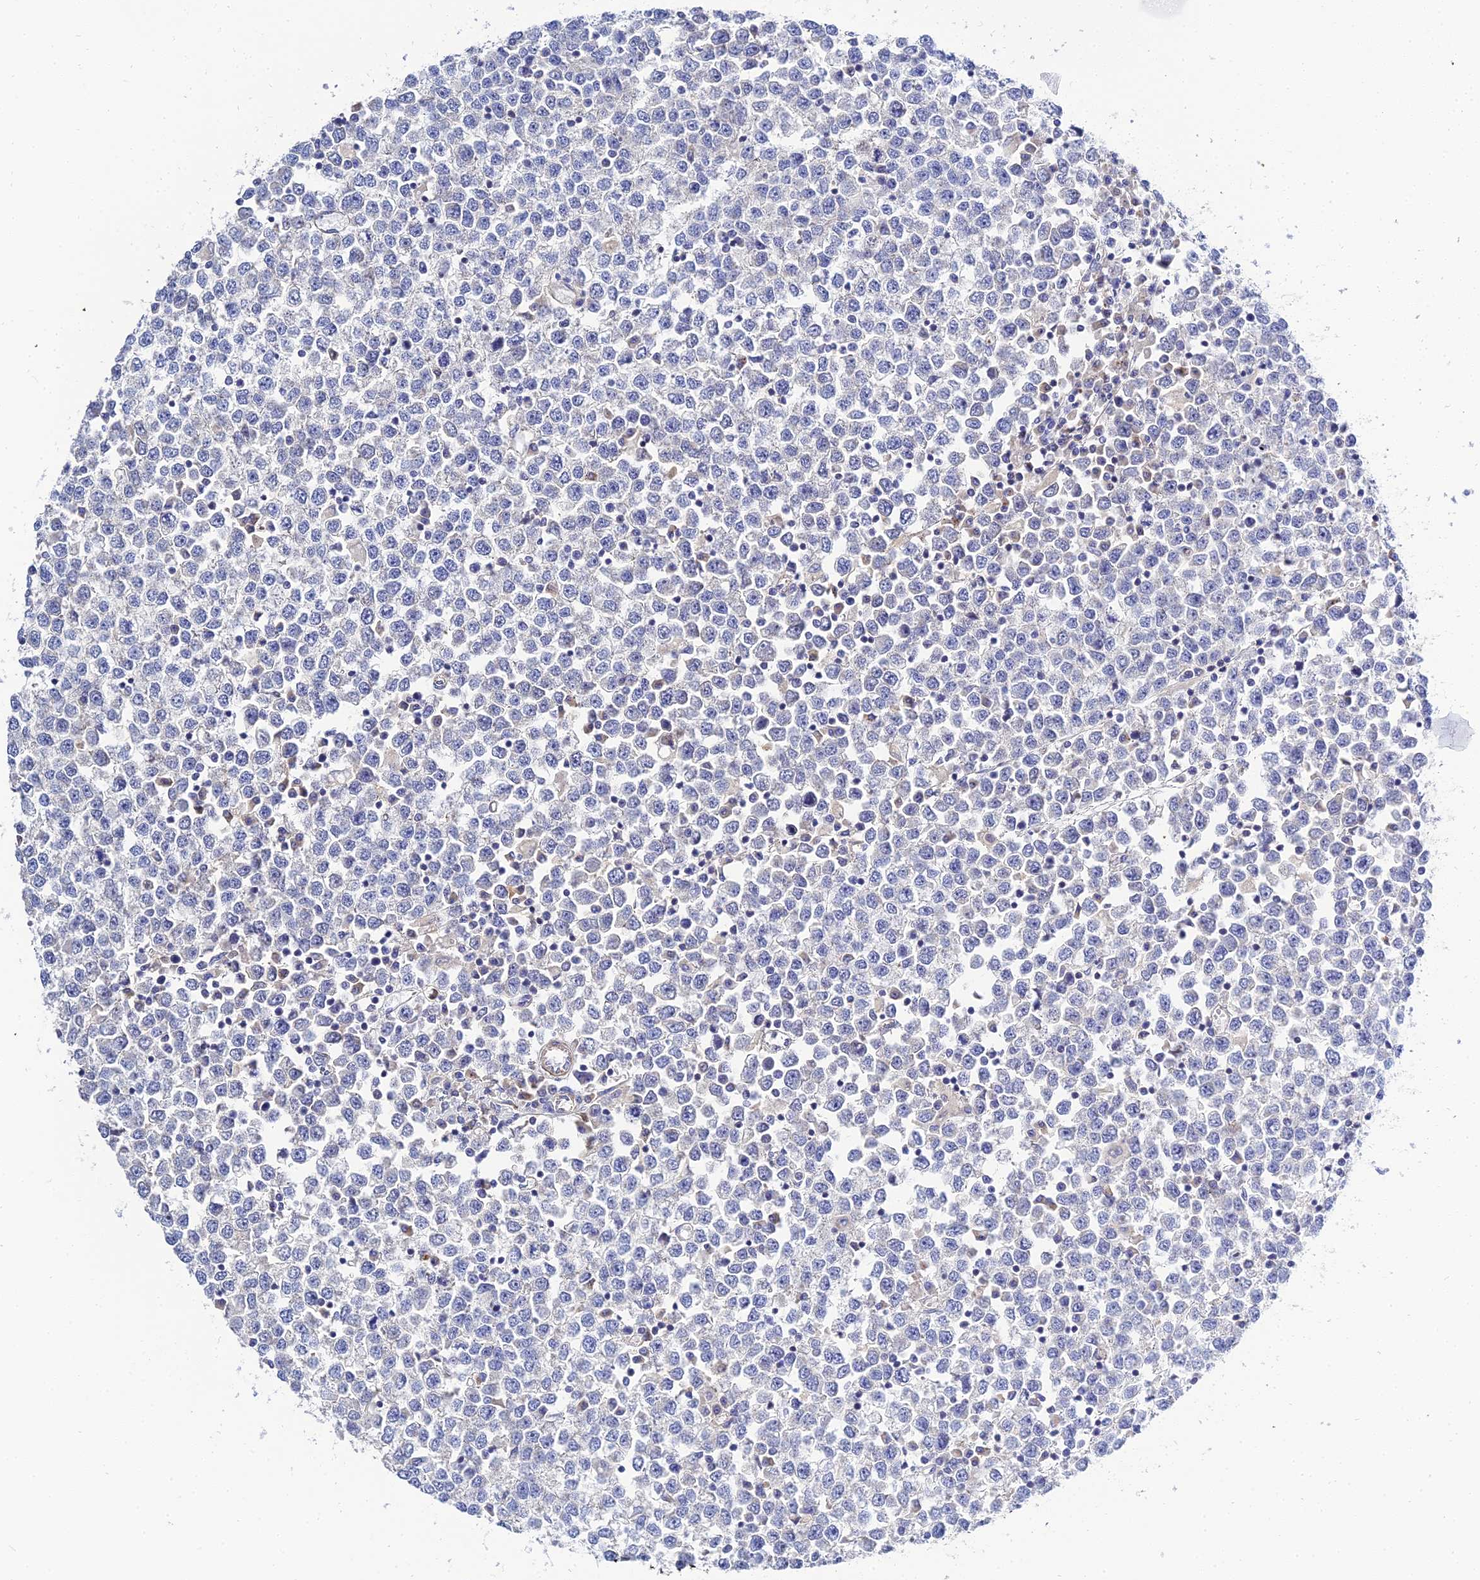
{"staining": {"intensity": "negative", "quantity": "none", "location": "none"}, "tissue": "testis cancer", "cell_type": "Tumor cells", "image_type": "cancer", "snomed": [{"axis": "morphology", "description": "Seminoma, NOS"}, {"axis": "topography", "description": "Testis"}], "caption": "DAB immunohistochemical staining of human seminoma (testis) shows no significant expression in tumor cells.", "gene": "APOBEC3H", "patient": {"sex": "male", "age": 65}}